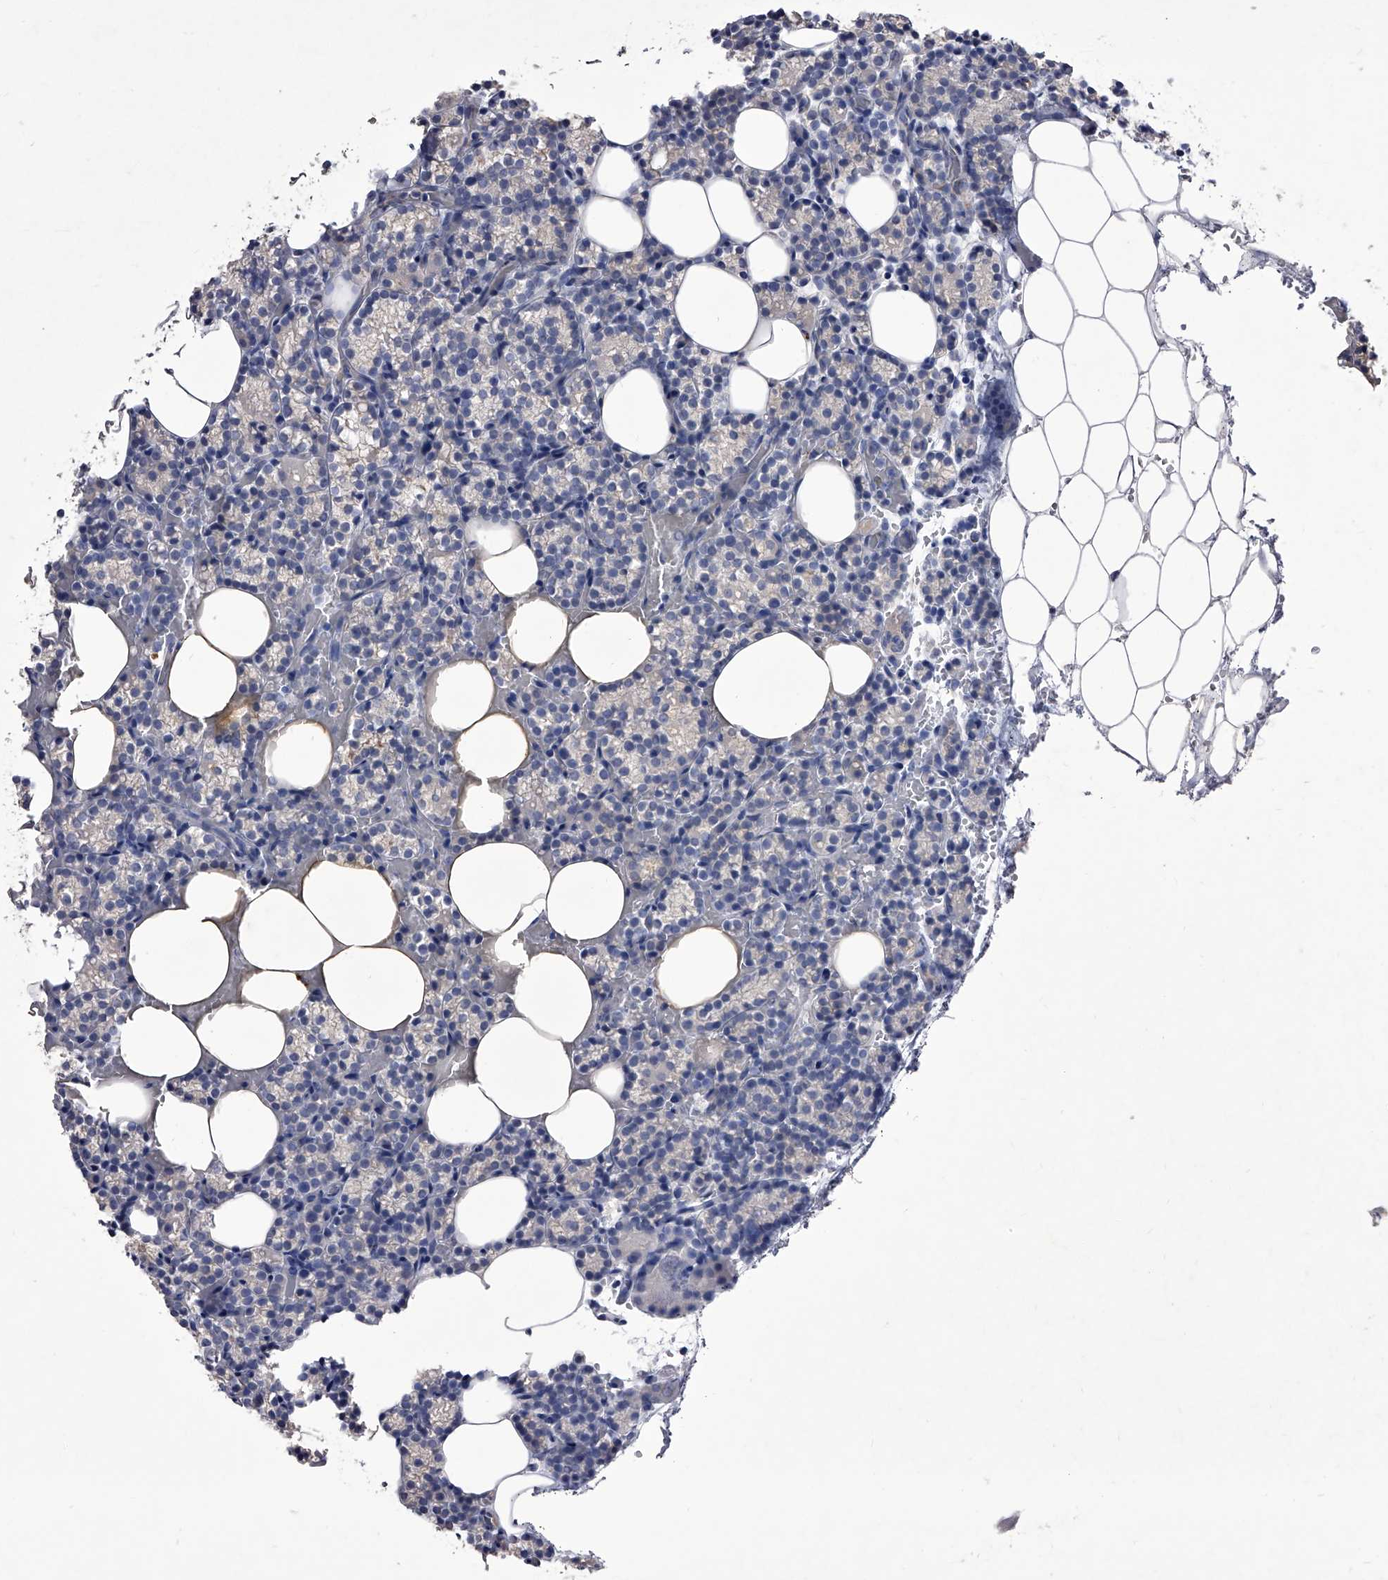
{"staining": {"intensity": "negative", "quantity": "none", "location": "none"}, "tissue": "parathyroid gland", "cell_type": "Glandular cells", "image_type": "normal", "snomed": [{"axis": "morphology", "description": "Normal tissue, NOS"}, {"axis": "topography", "description": "Parathyroid gland"}], "caption": "Immunohistochemical staining of unremarkable parathyroid gland reveals no significant positivity in glandular cells.", "gene": "CRISP2", "patient": {"sex": "female", "age": 78}}